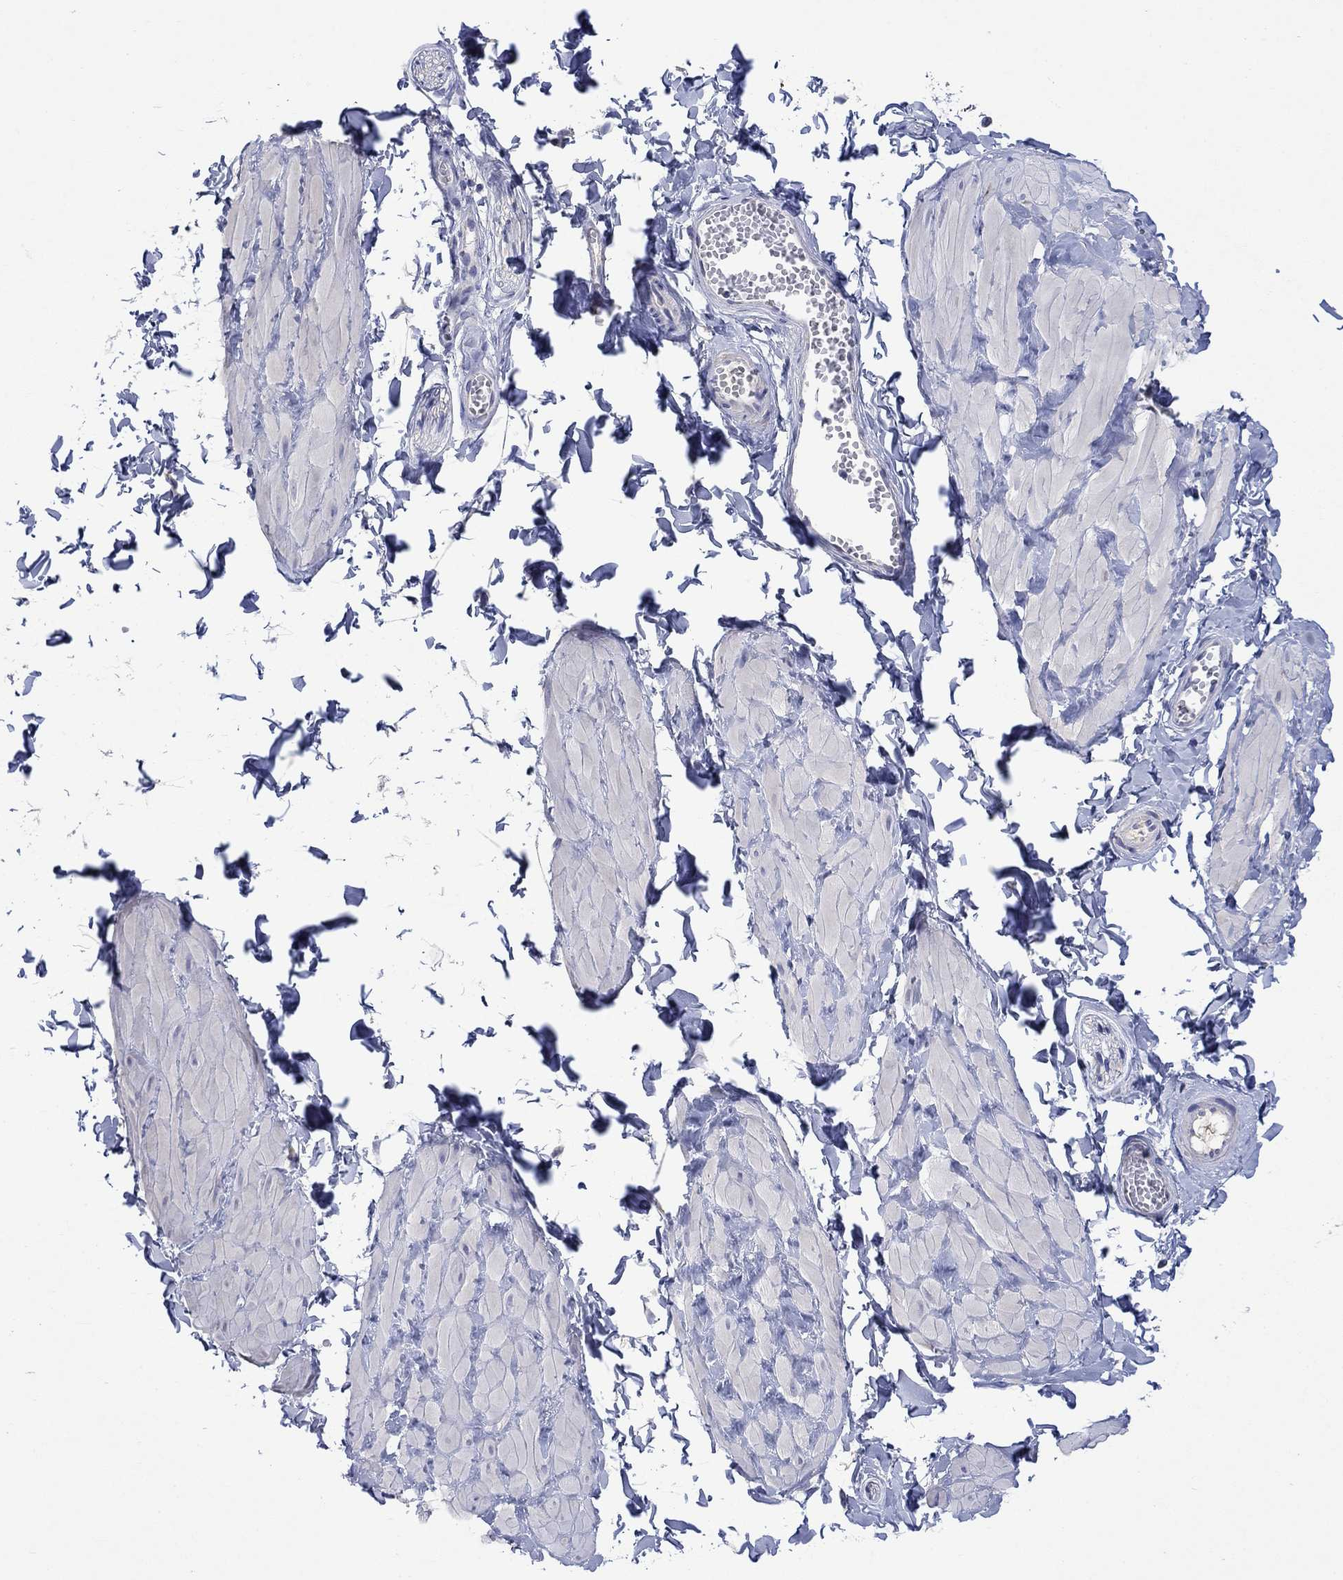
{"staining": {"intensity": "negative", "quantity": "none", "location": "none"}, "tissue": "adipose tissue", "cell_type": "Adipocytes", "image_type": "normal", "snomed": [{"axis": "morphology", "description": "Normal tissue, NOS"}, {"axis": "topography", "description": "Smooth muscle"}, {"axis": "topography", "description": "Peripheral nerve tissue"}], "caption": "Histopathology image shows no significant protein staining in adipocytes of normal adipose tissue.", "gene": "CLVS1", "patient": {"sex": "male", "age": 22}}